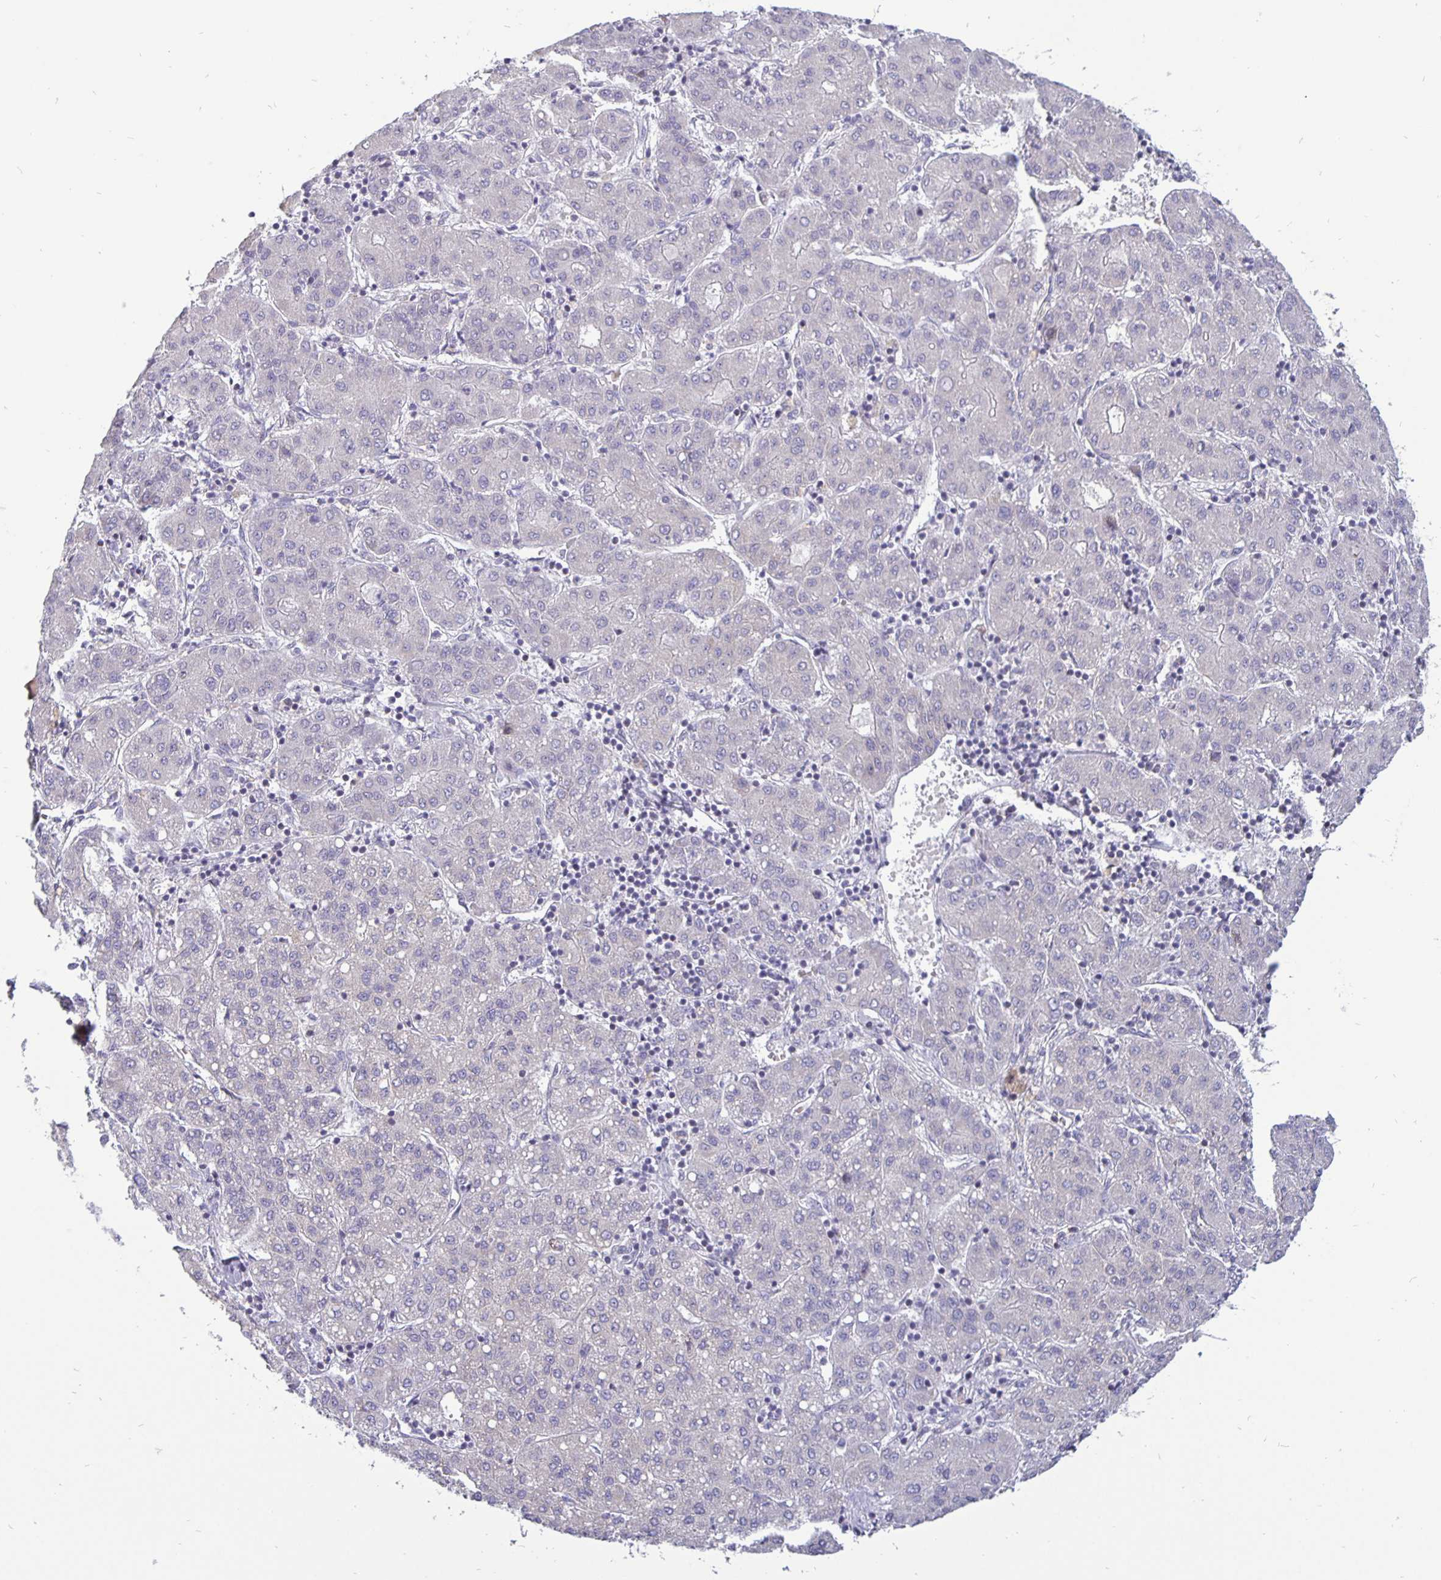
{"staining": {"intensity": "negative", "quantity": "none", "location": "none"}, "tissue": "liver cancer", "cell_type": "Tumor cells", "image_type": "cancer", "snomed": [{"axis": "morphology", "description": "Carcinoma, Hepatocellular, NOS"}, {"axis": "topography", "description": "Liver"}], "caption": "Immunohistochemical staining of liver cancer (hepatocellular carcinoma) displays no significant staining in tumor cells.", "gene": "ERBB2", "patient": {"sex": "male", "age": 65}}